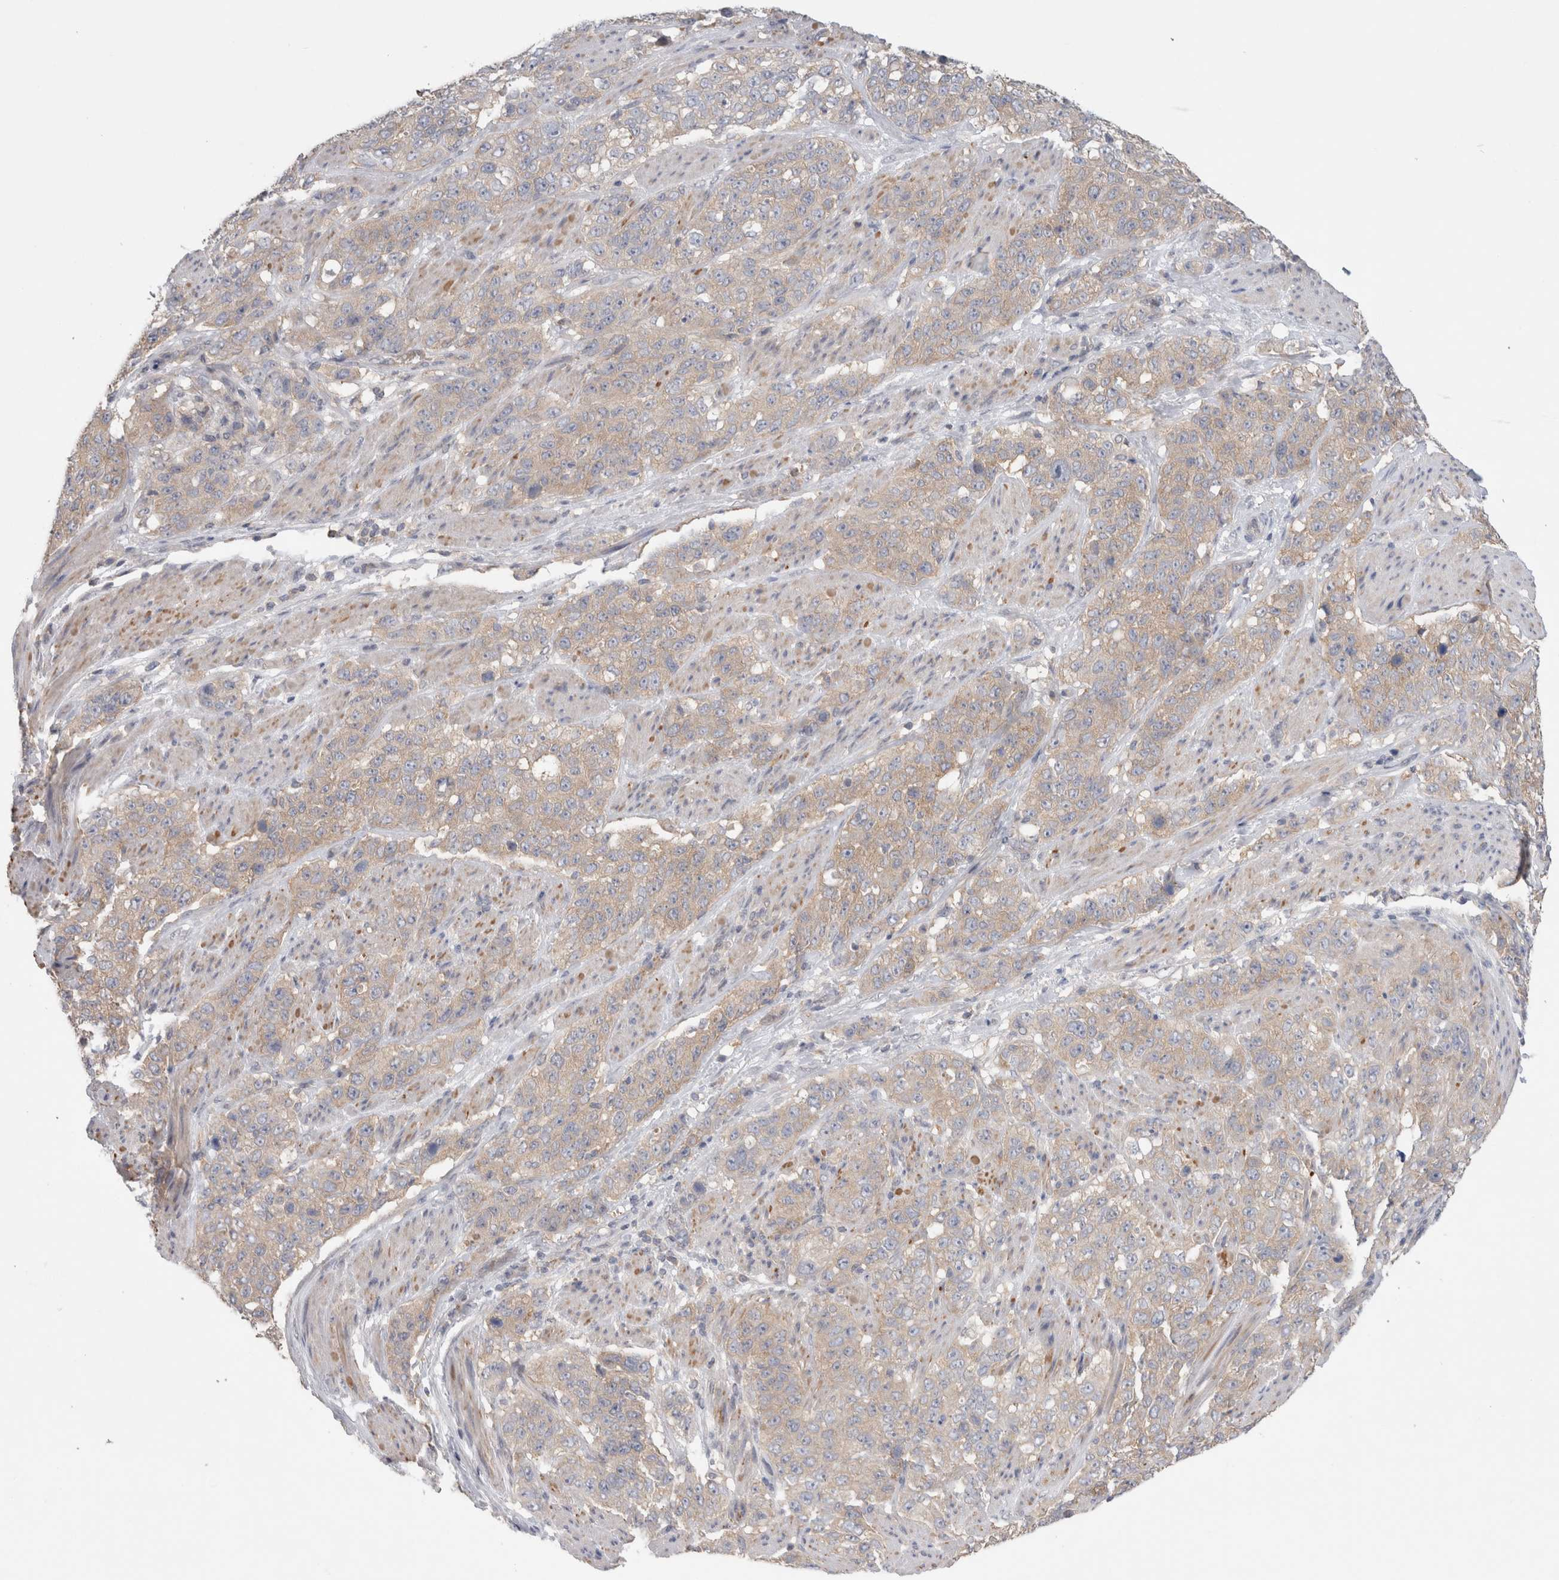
{"staining": {"intensity": "weak", "quantity": "25%-75%", "location": "cytoplasmic/membranous"}, "tissue": "stomach cancer", "cell_type": "Tumor cells", "image_type": "cancer", "snomed": [{"axis": "morphology", "description": "Adenocarcinoma, NOS"}, {"axis": "topography", "description": "Stomach"}], "caption": "Stomach cancer (adenocarcinoma) stained with a protein marker demonstrates weak staining in tumor cells.", "gene": "NDOR1", "patient": {"sex": "male", "age": 48}}